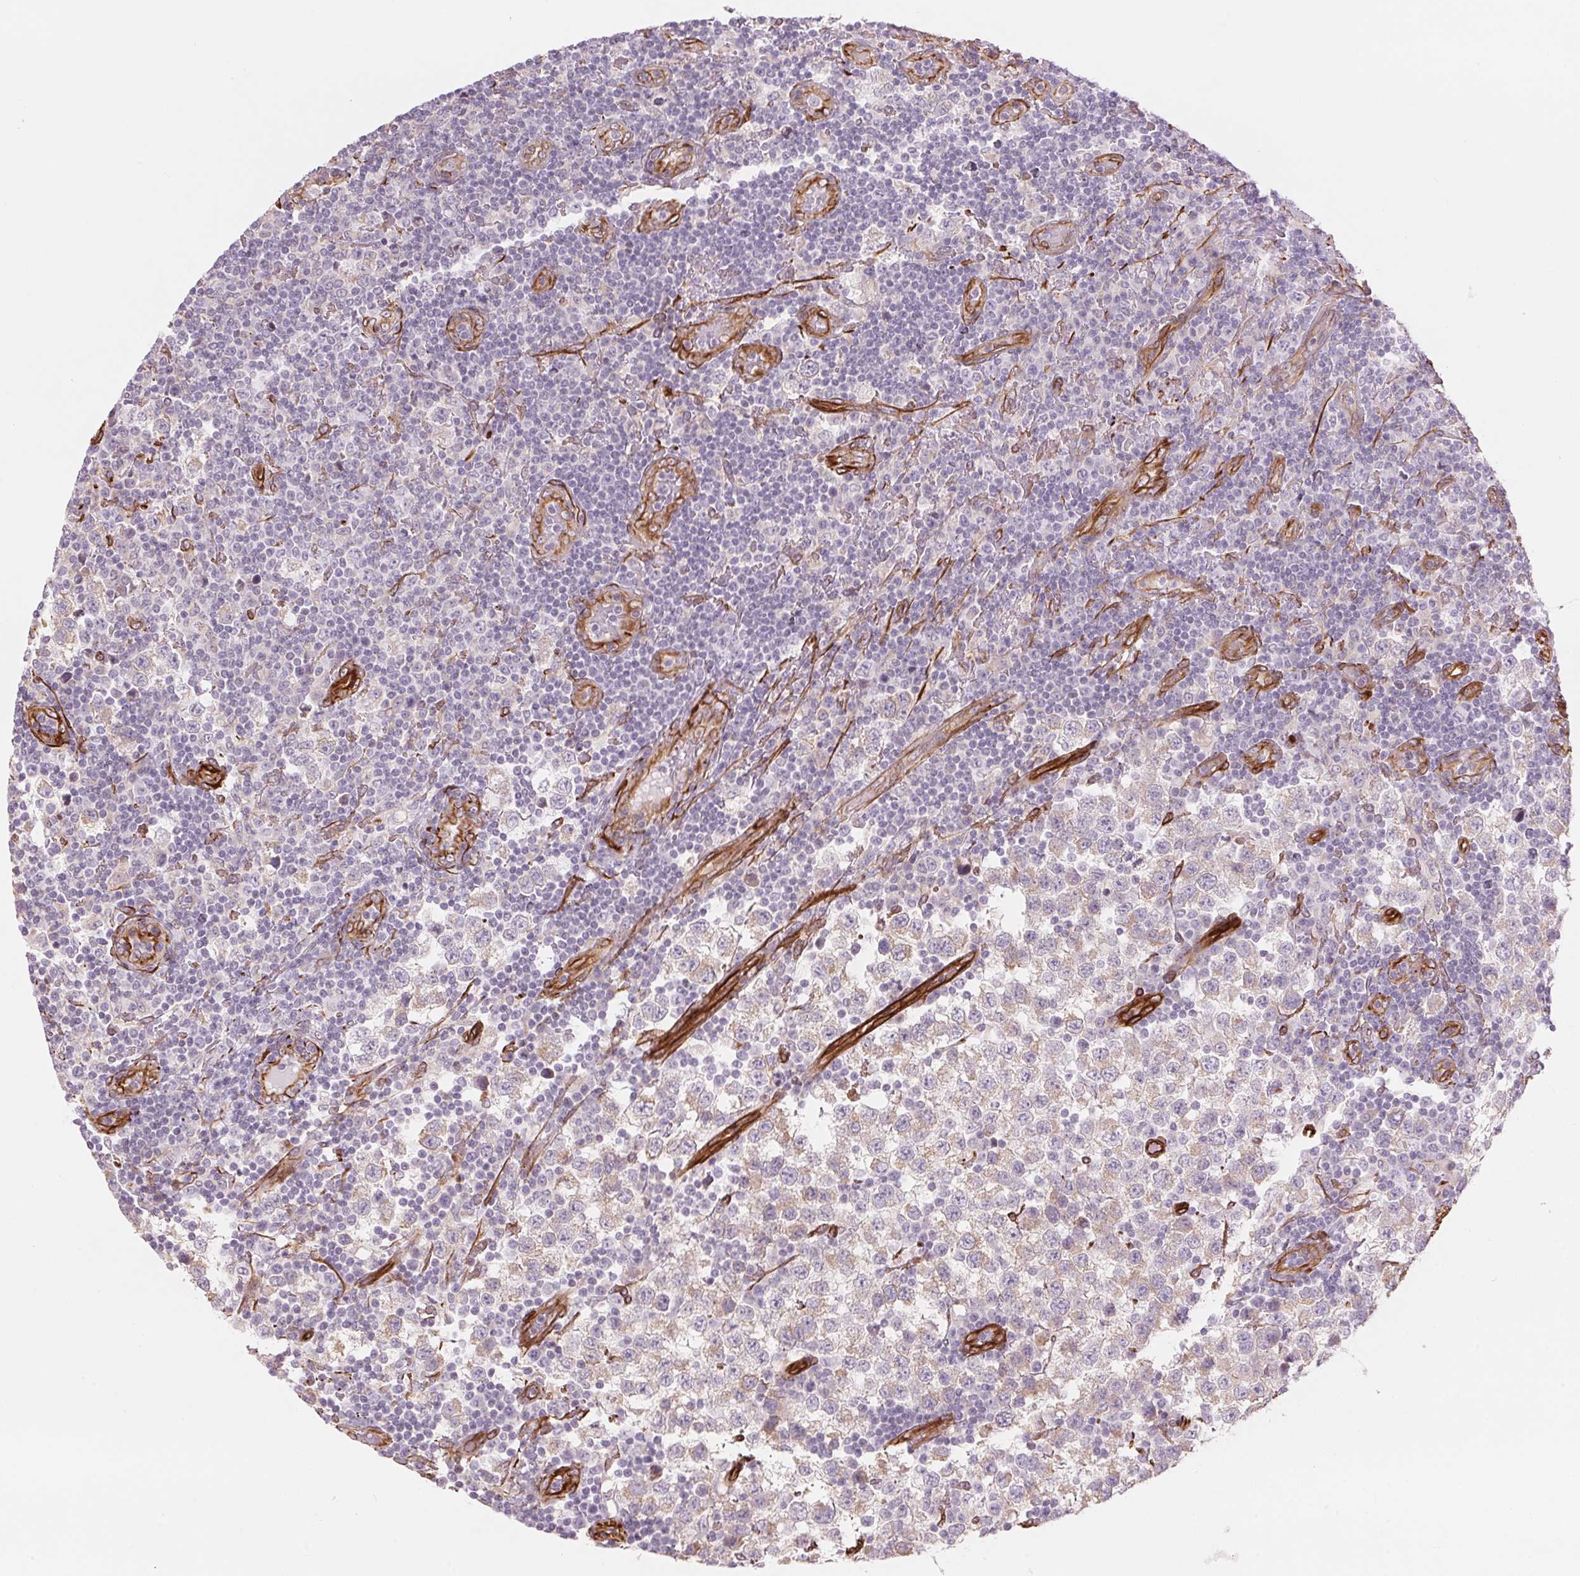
{"staining": {"intensity": "negative", "quantity": "none", "location": "none"}, "tissue": "testis cancer", "cell_type": "Tumor cells", "image_type": "cancer", "snomed": [{"axis": "morphology", "description": "Seminoma, NOS"}, {"axis": "topography", "description": "Testis"}], "caption": "IHC of human testis cancer (seminoma) exhibits no staining in tumor cells.", "gene": "CLPS", "patient": {"sex": "male", "age": 34}}